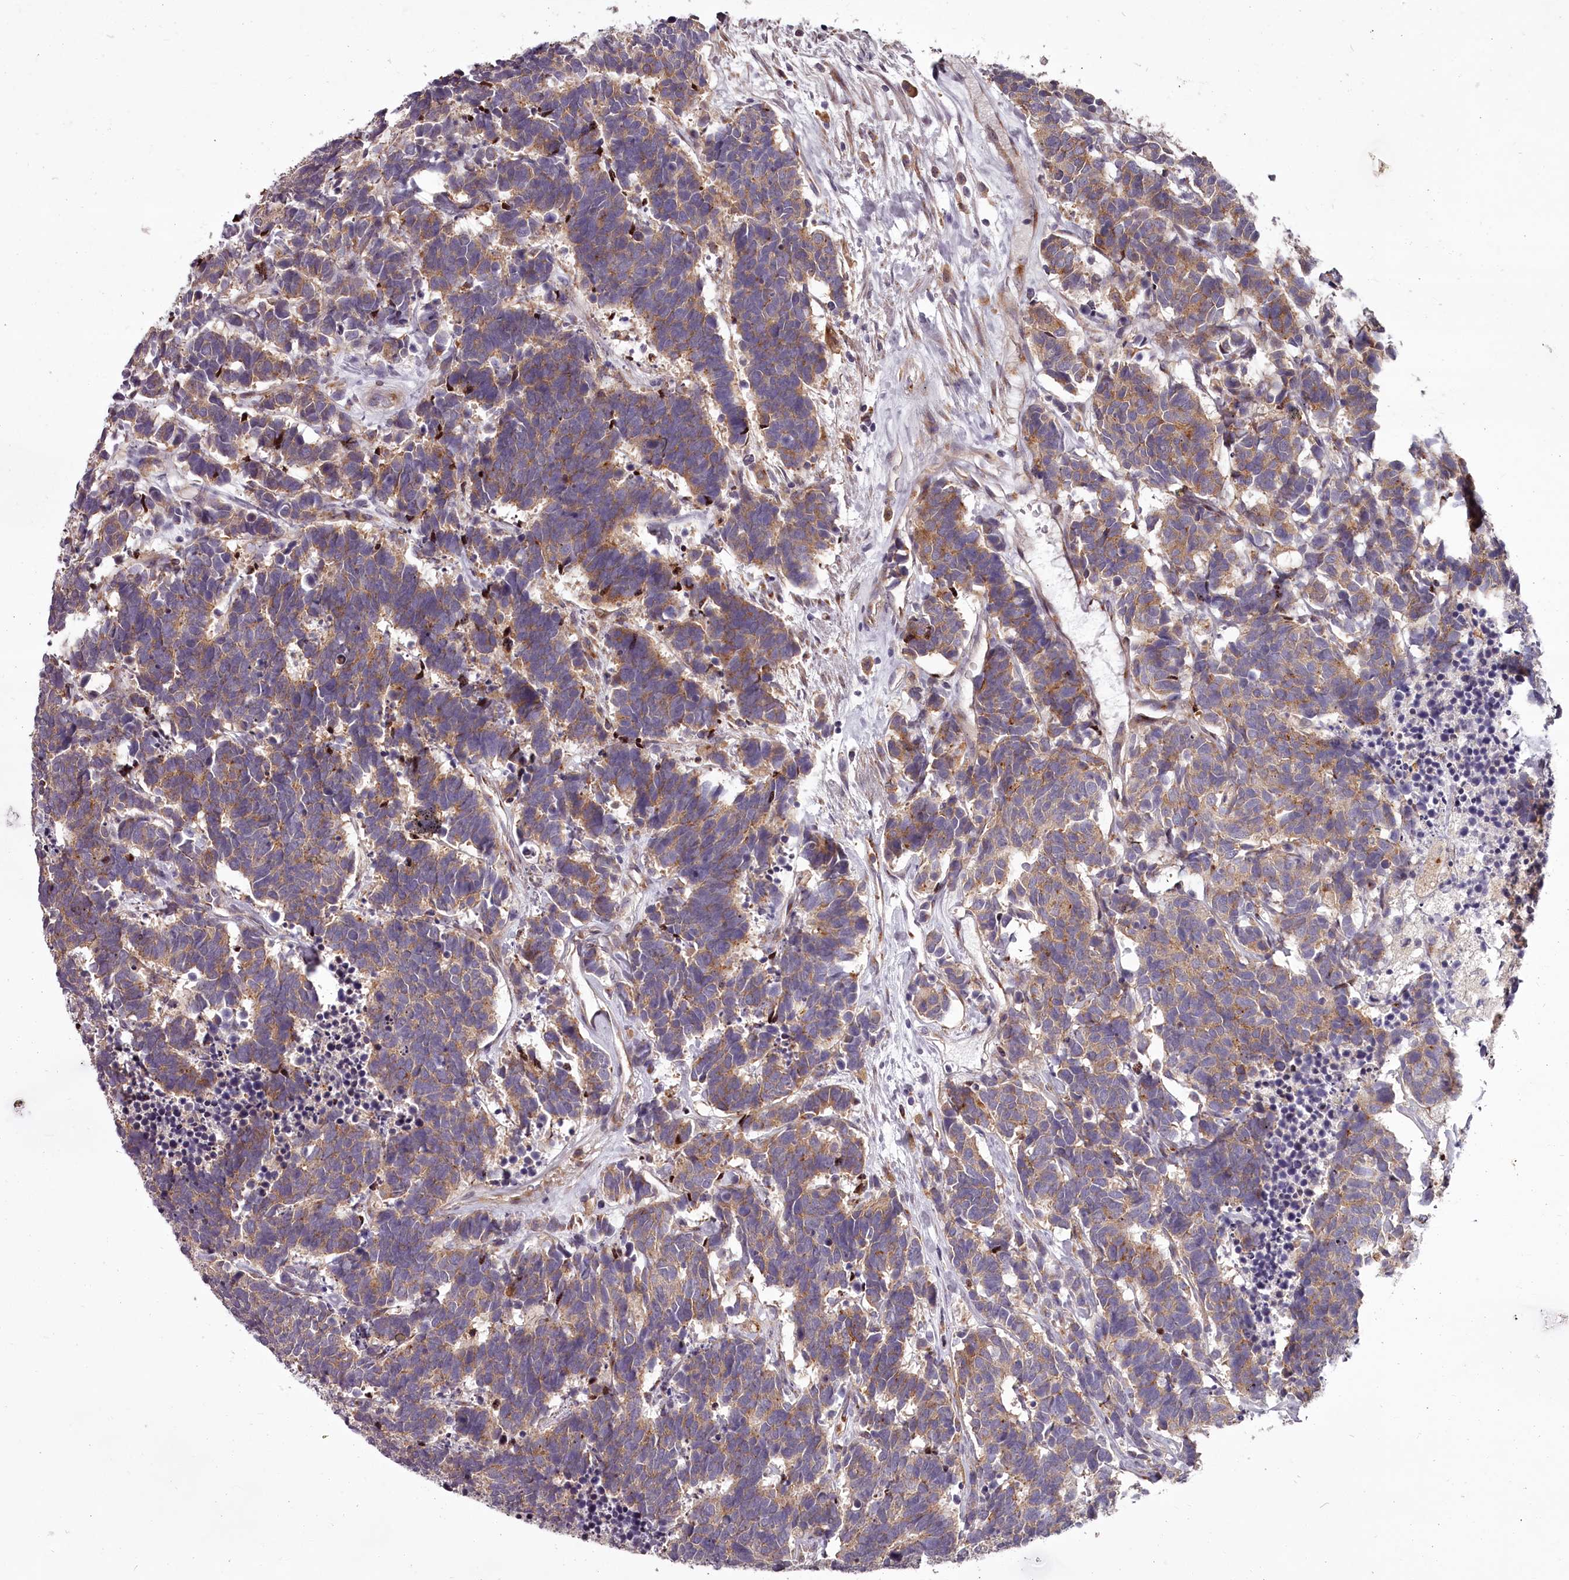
{"staining": {"intensity": "weak", "quantity": ">75%", "location": "cytoplasmic/membranous"}, "tissue": "carcinoid", "cell_type": "Tumor cells", "image_type": "cancer", "snomed": [{"axis": "morphology", "description": "Carcinoma, NOS"}, {"axis": "morphology", "description": "Carcinoid, malignant, NOS"}, {"axis": "topography", "description": "Urinary bladder"}], "caption": "Tumor cells display low levels of weak cytoplasmic/membranous staining in about >75% of cells in human carcinoid.", "gene": "STX6", "patient": {"sex": "male", "age": 57}}